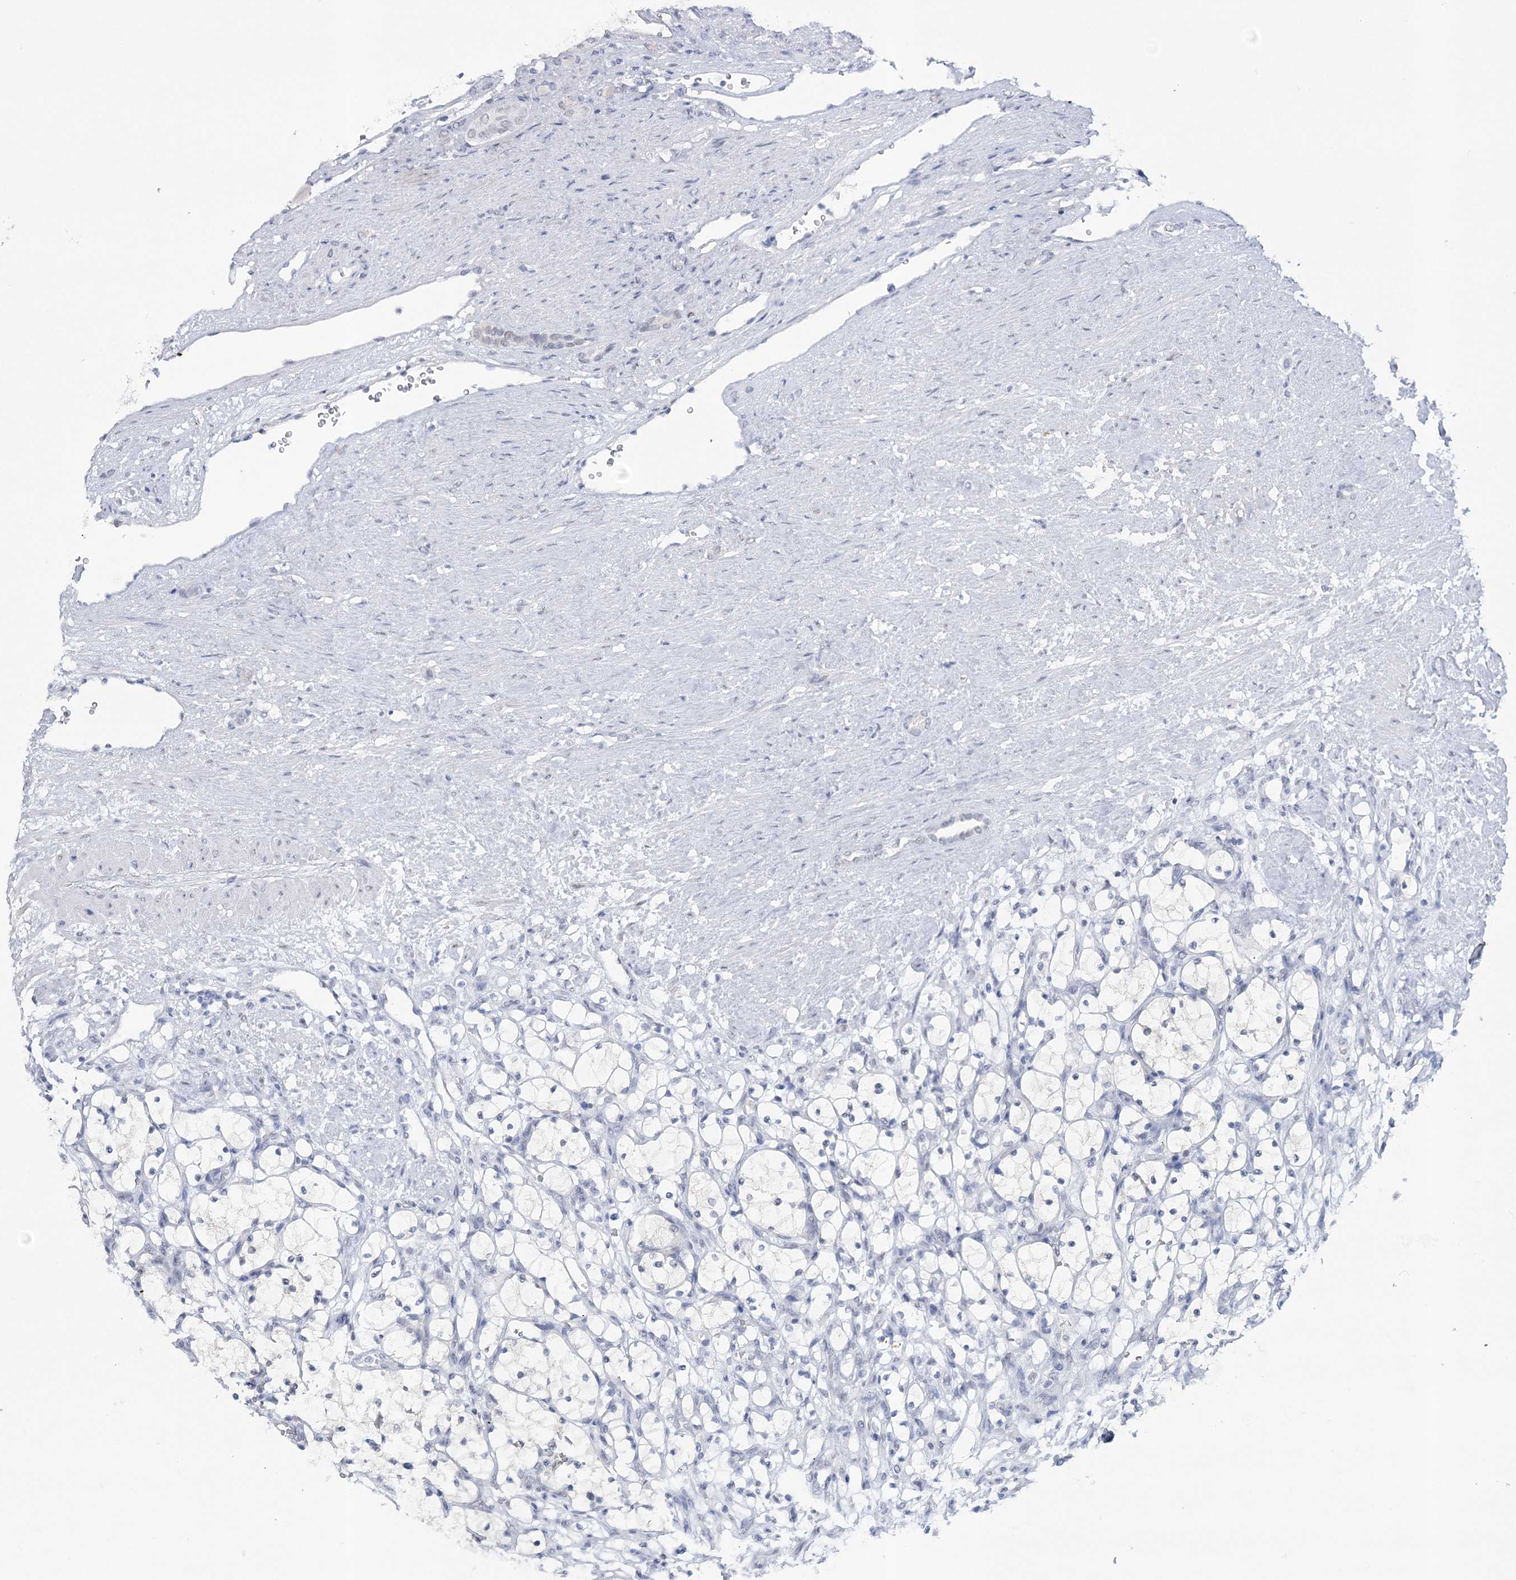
{"staining": {"intensity": "negative", "quantity": "none", "location": "none"}, "tissue": "renal cancer", "cell_type": "Tumor cells", "image_type": "cancer", "snomed": [{"axis": "morphology", "description": "Adenocarcinoma, NOS"}, {"axis": "topography", "description": "Kidney"}], "caption": "Tumor cells are negative for protein expression in human adenocarcinoma (renal). (Brightfield microscopy of DAB (3,3'-diaminobenzidine) immunohistochemistry (IHC) at high magnification).", "gene": "ZC3H8", "patient": {"sex": "female", "age": 69}}